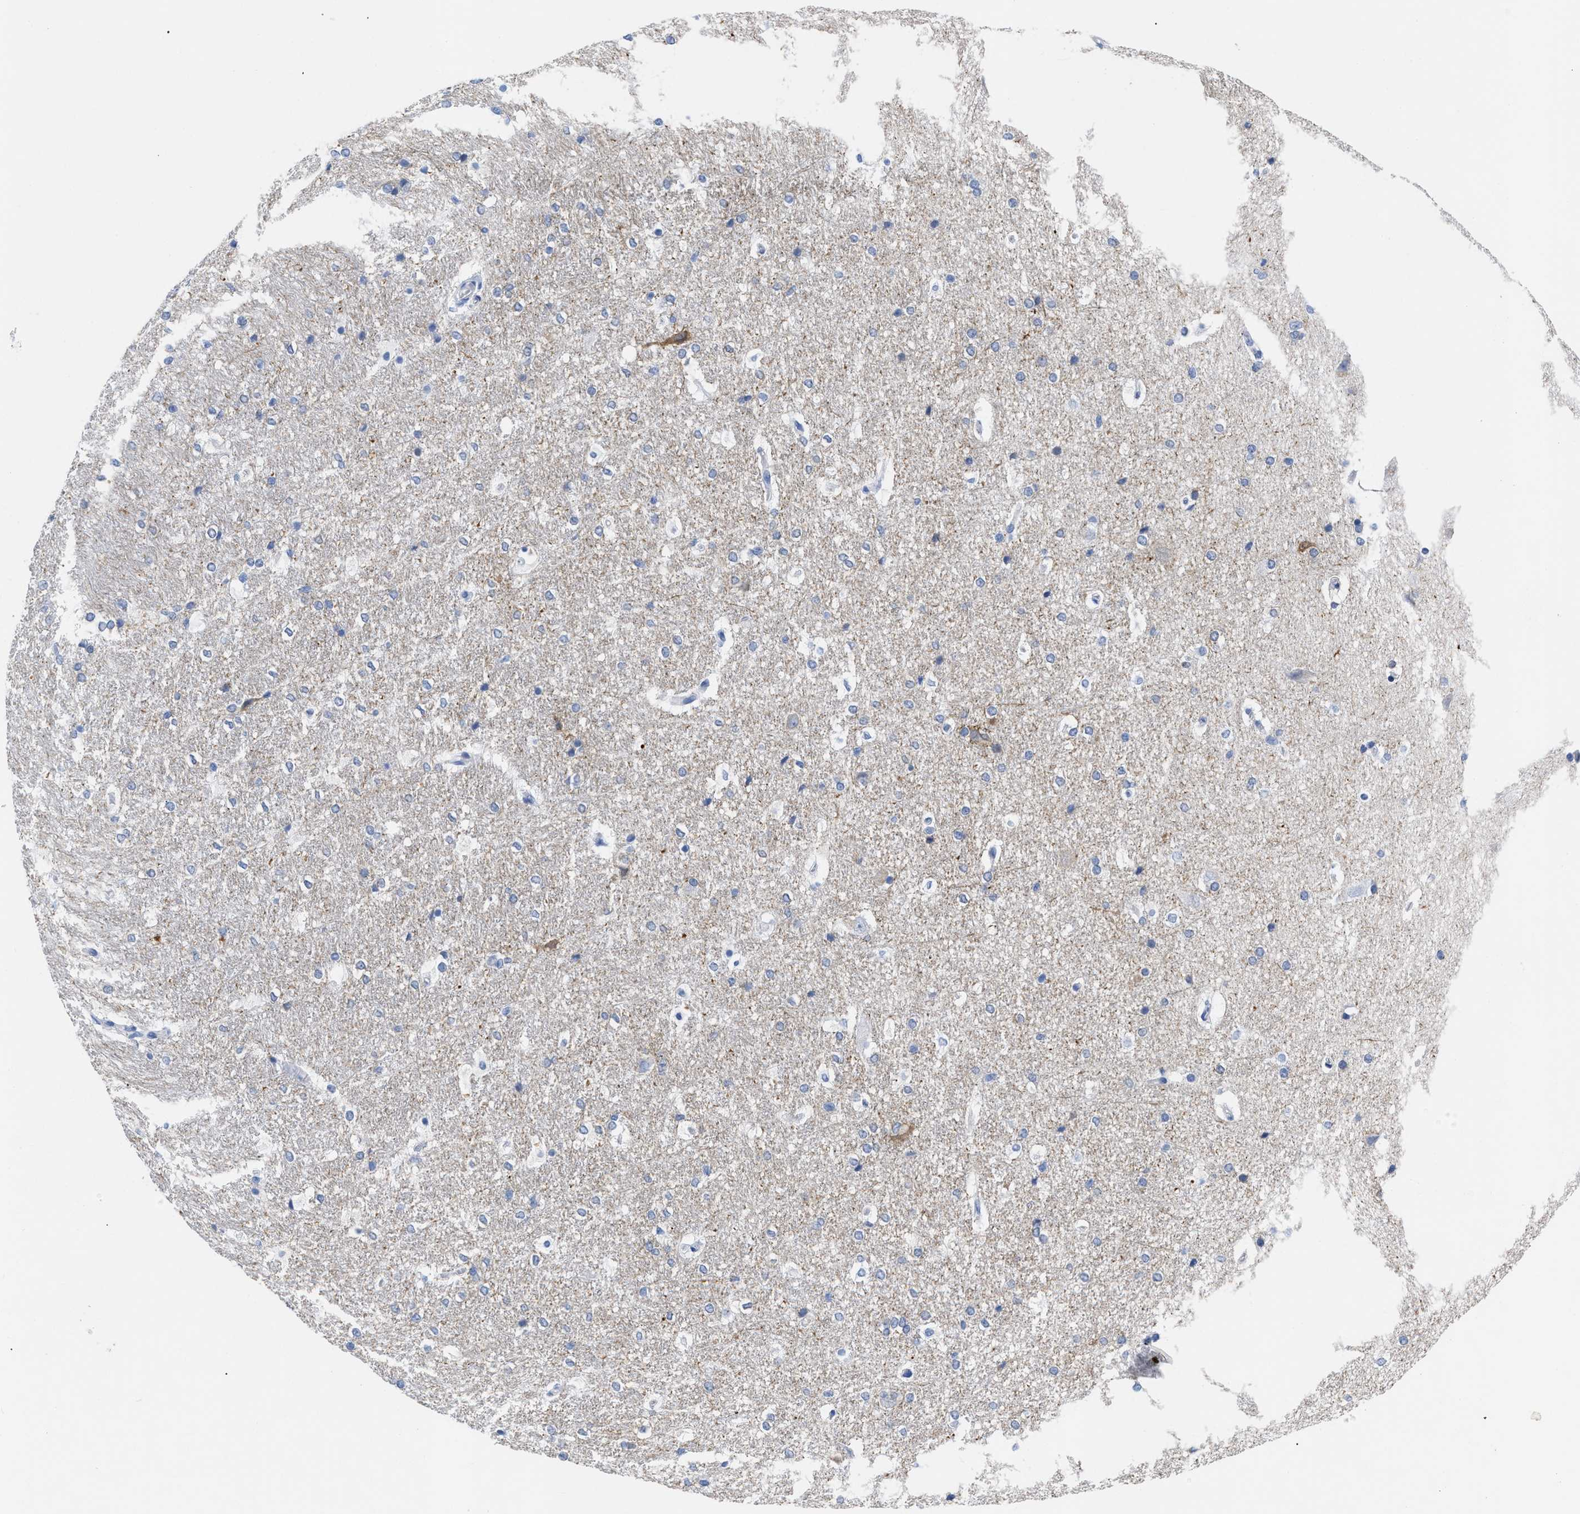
{"staining": {"intensity": "negative", "quantity": "none", "location": "none"}, "tissue": "hippocampus", "cell_type": "Glial cells", "image_type": "normal", "snomed": [{"axis": "morphology", "description": "Normal tissue, NOS"}, {"axis": "topography", "description": "Hippocampus"}], "caption": "Immunohistochemistry (IHC) histopathology image of benign human hippocampus stained for a protein (brown), which displays no staining in glial cells.", "gene": "DUSP26", "patient": {"sex": "female", "age": 19}}